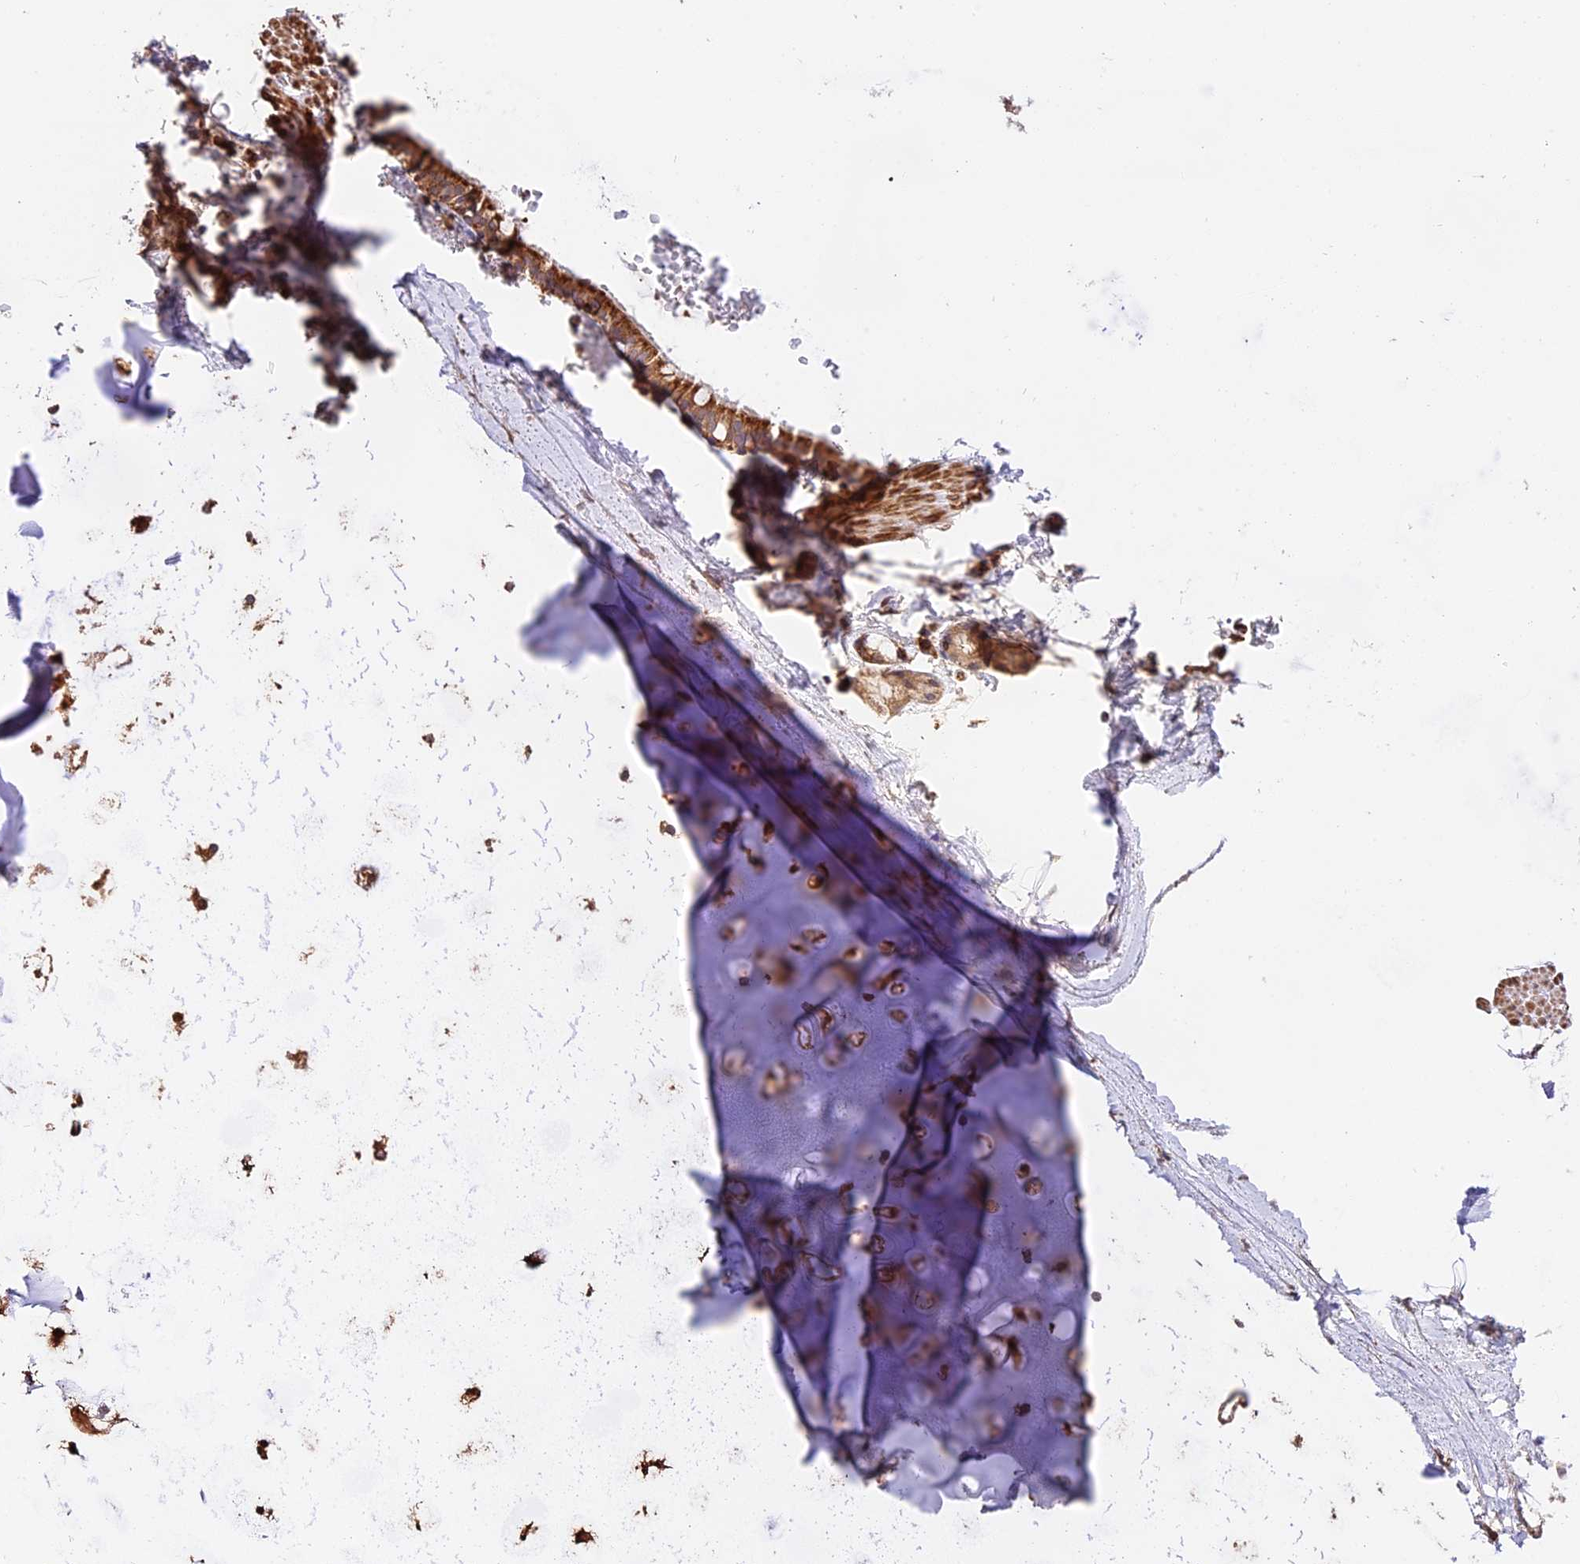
{"staining": {"intensity": "moderate", "quantity": ">75%", "location": "cytoplasmic/membranous"}, "tissue": "adipose tissue", "cell_type": "Adipocytes", "image_type": "normal", "snomed": [{"axis": "morphology", "description": "Normal tissue, NOS"}, {"axis": "topography", "description": "Lymph node"}, {"axis": "topography", "description": "Bronchus"}], "caption": "Brown immunohistochemical staining in benign adipose tissue shows moderate cytoplasmic/membranous positivity in approximately >75% of adipocytes. (Brightfield microscopy of DAB IHC at high magnification).", "gene": "HERPUD1", "patient": {"sex": "male", "age": 63}}